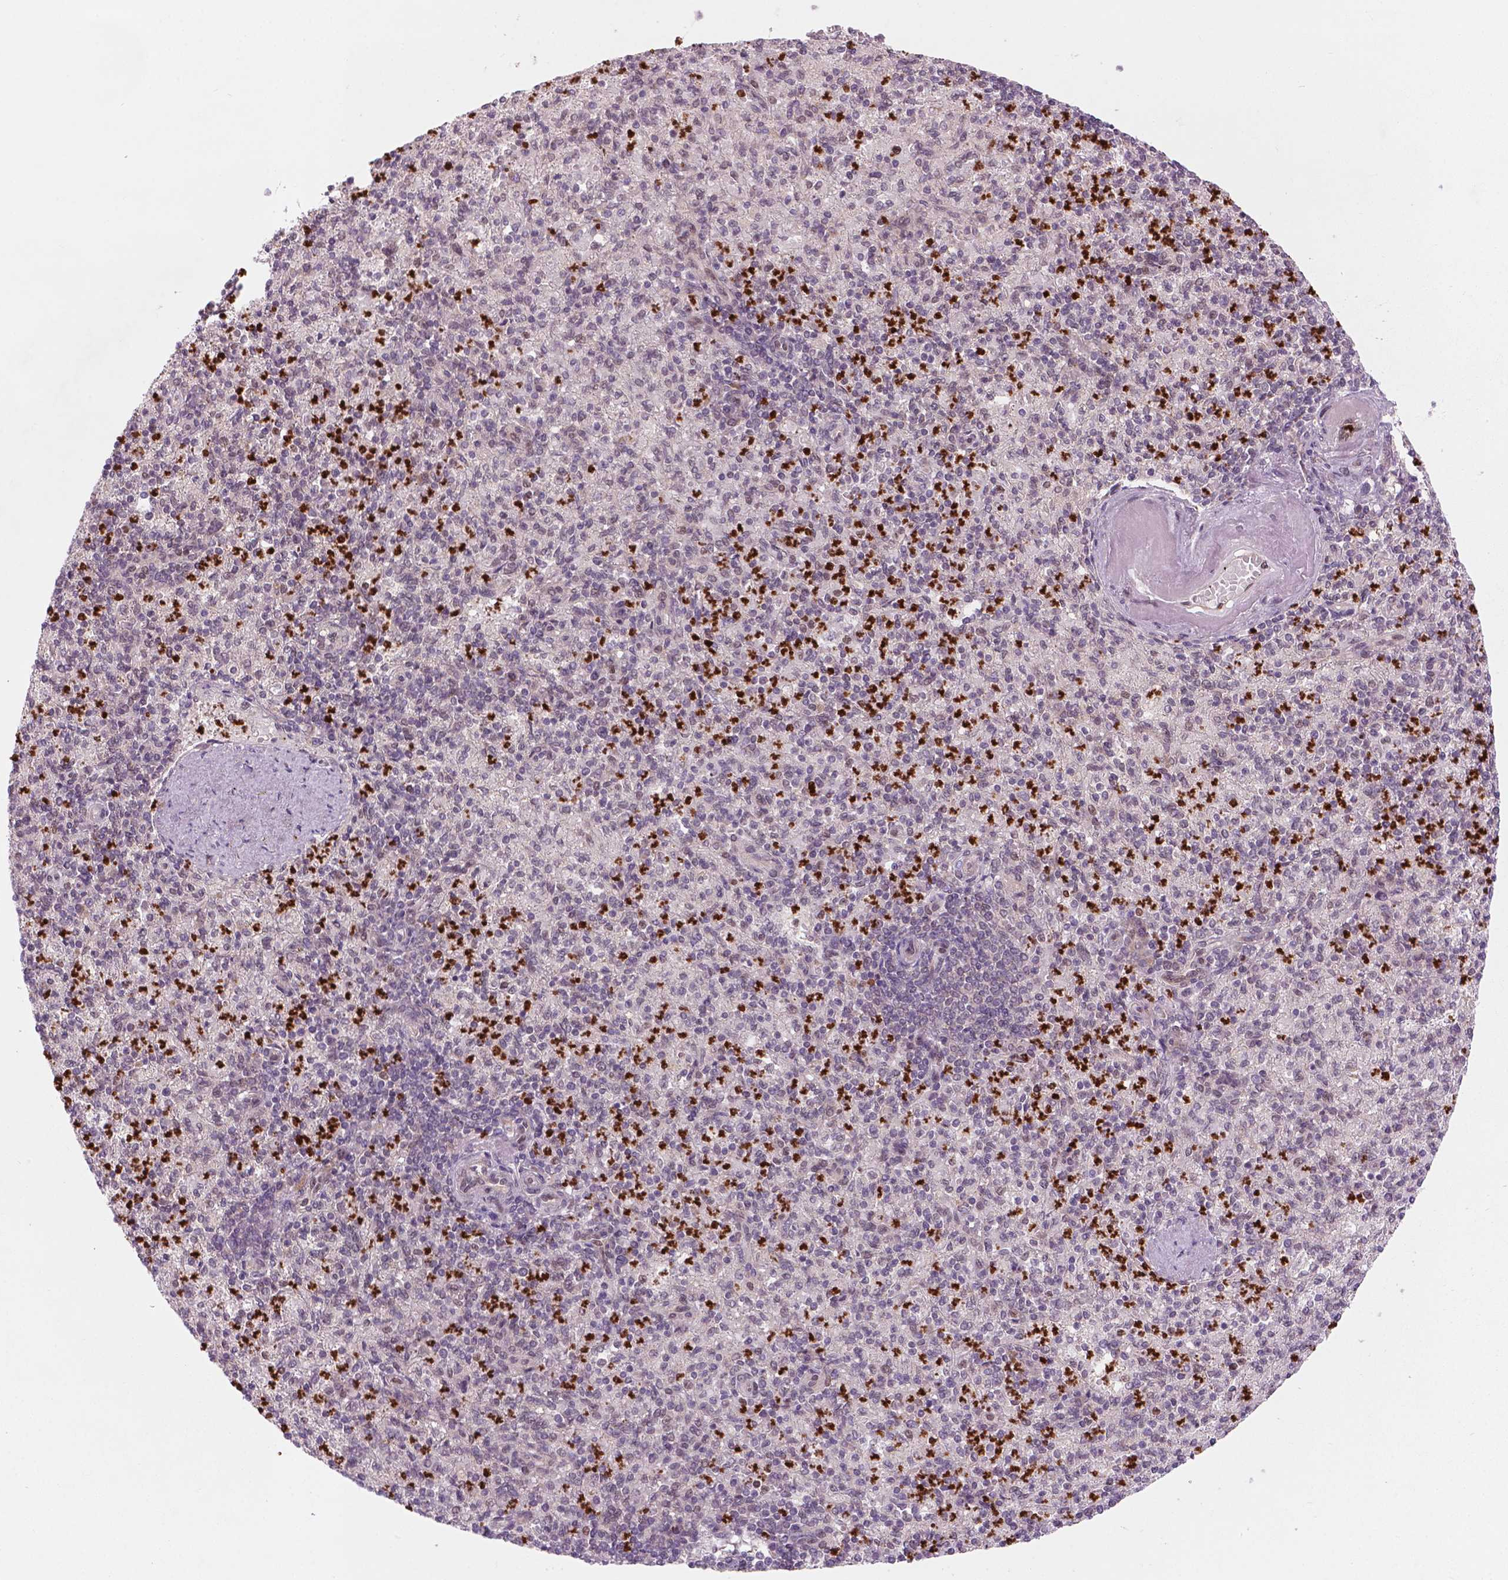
{"staining": {"intensity": "strong", "quantity": "<25%", "location": "nuclear"}, "tissue": "spleen", "cell_type": "Cells in red pulp", "image_type": "normal", "snomed": [{"axis": "morphology", "description": "Normal tissue, NOS"}, {"axis": "topography", "description": "Spleen"}], "caption": "Strong nuclear protein staining is present in about <25% of cells in red pulp in spleen. The protein is stained brown, and the nuclei are stained in blue (DAB IHC with brightfield microscopy, high magnification).", "gene": "NFAT5", "patient": {"sex": "female", "age": 74}}